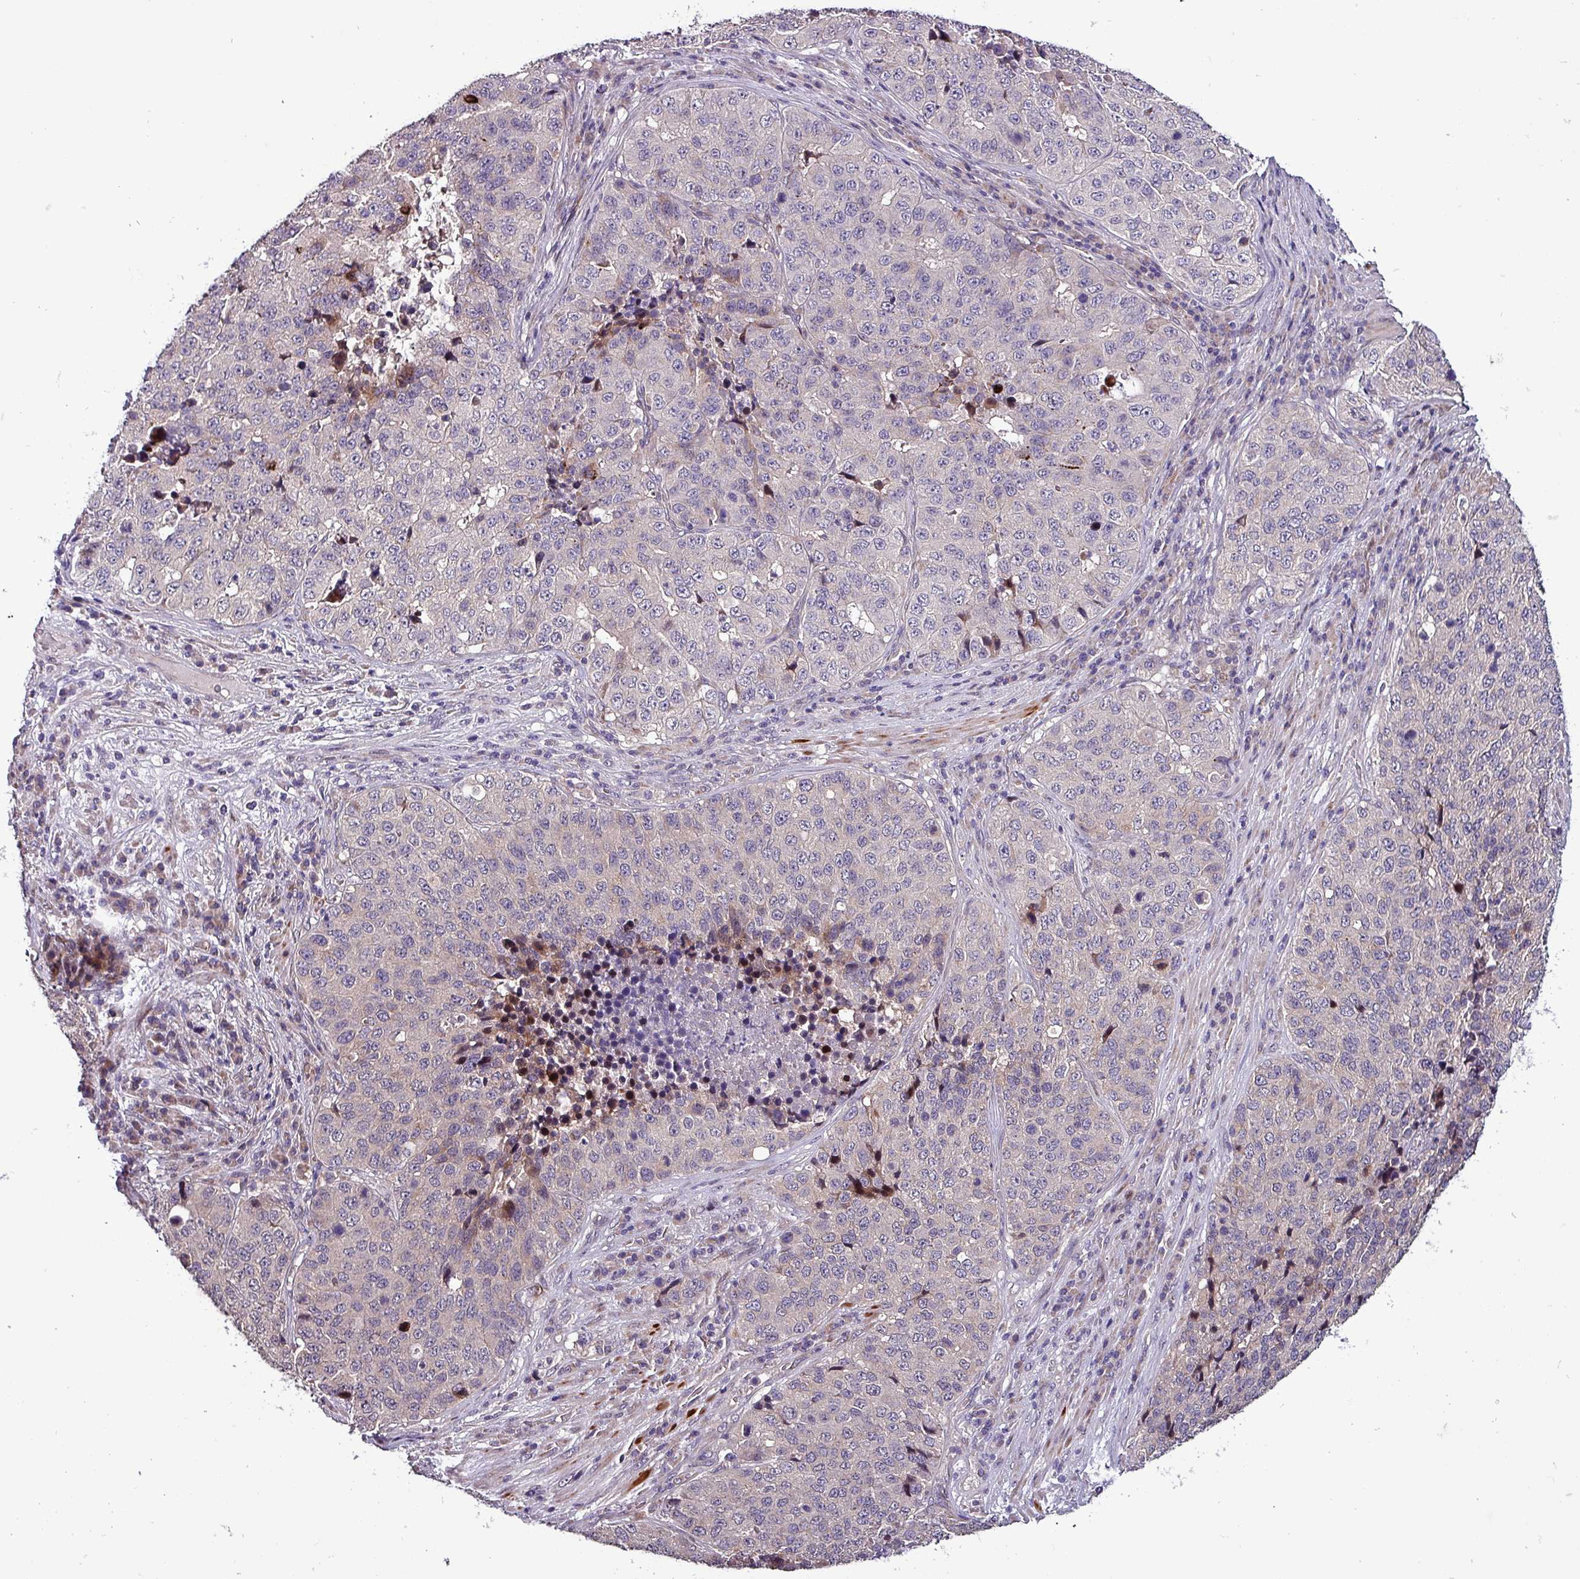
{"staining": {"intensity": "moderate", "quantity": "<25%", "location": "cytoplasmic/membranous"}, "tissue": "stomach cancer", "cell_type": "Tumor cells", "image_type": "cancer", "snomed": [{"axis": "morphology", "description": "Adenocarcinoma, NOS"}, {"axis": "topography", "description": "Stomach"}], "caption": "This histopathology image shows IHC staining of stomach adenocarcinoma, with low moderate cytoplasmic/membranous positivity in approximately <25% of tumor cells.", "gene": "GRAPL", "patient": {"sex": "male", "age": 71}}